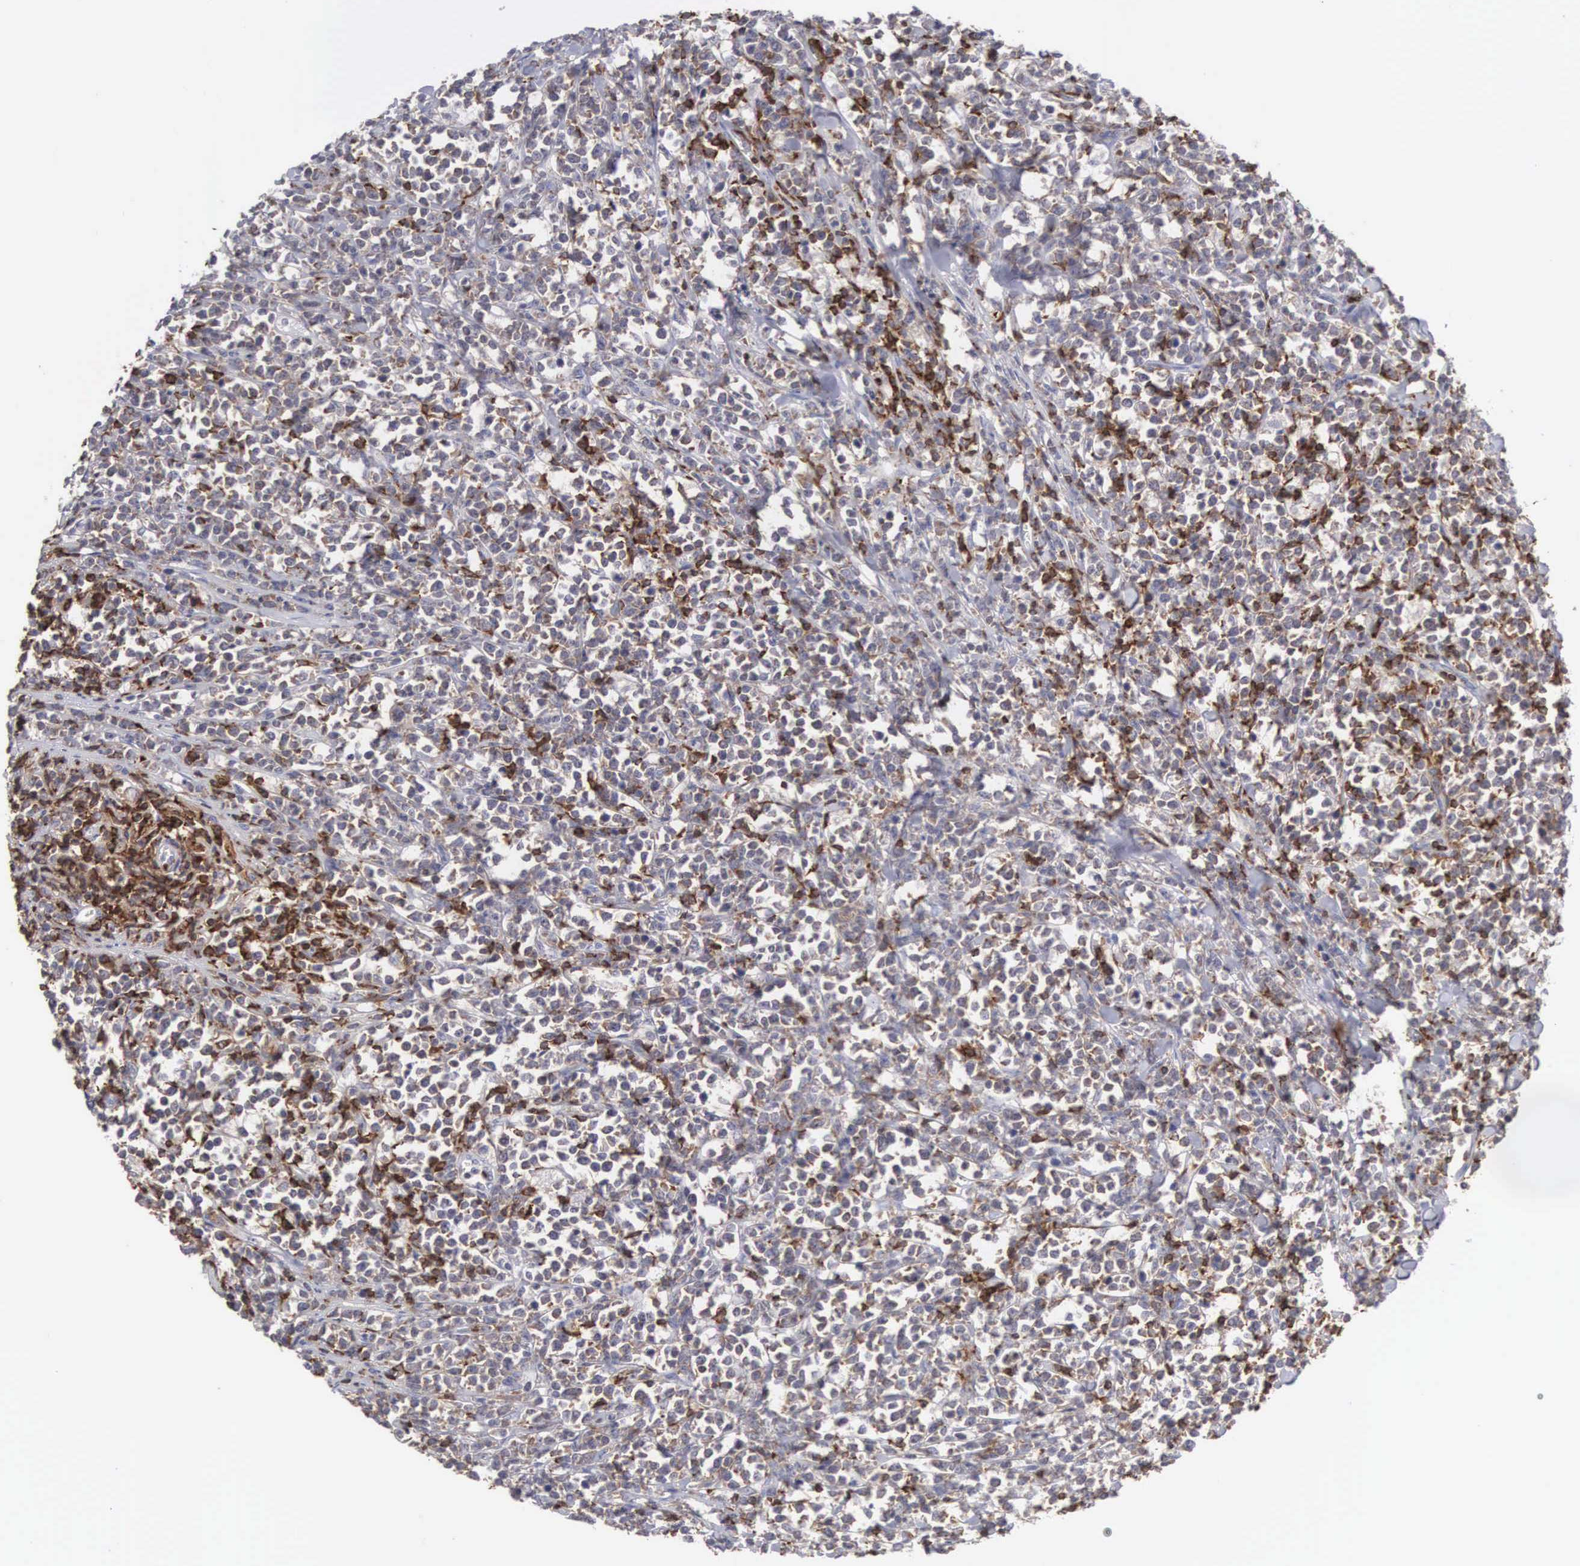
{"staining": {"intensity": "moderate", "quantity": "25%-75%", "location": "cytoplasmic/membranous,nuclear"}, "tissue": "lymphoma", "cell_type": "Tumor cells", "image_type": "cancer", "snomed": [{"axis": "morphology", "description": "Malignant lymphoma, non-Hodgkin's type, High grade"}, {"axis": "topography", "description": "Small intestine"}, {"axis": "topography", "description": "Colon"}], "caption": "Immunohistochemistry of high-grade malignant lymphoma, non-Hodgkin's type exhibits medium levels of moderate cytoplasmic/membranous and nuclear staining in about 25%-75% of tumor cells. Nuclei are stained in blue.", "gene": "SH3BP1", "patient": {"sex": "male", "age": 8}}